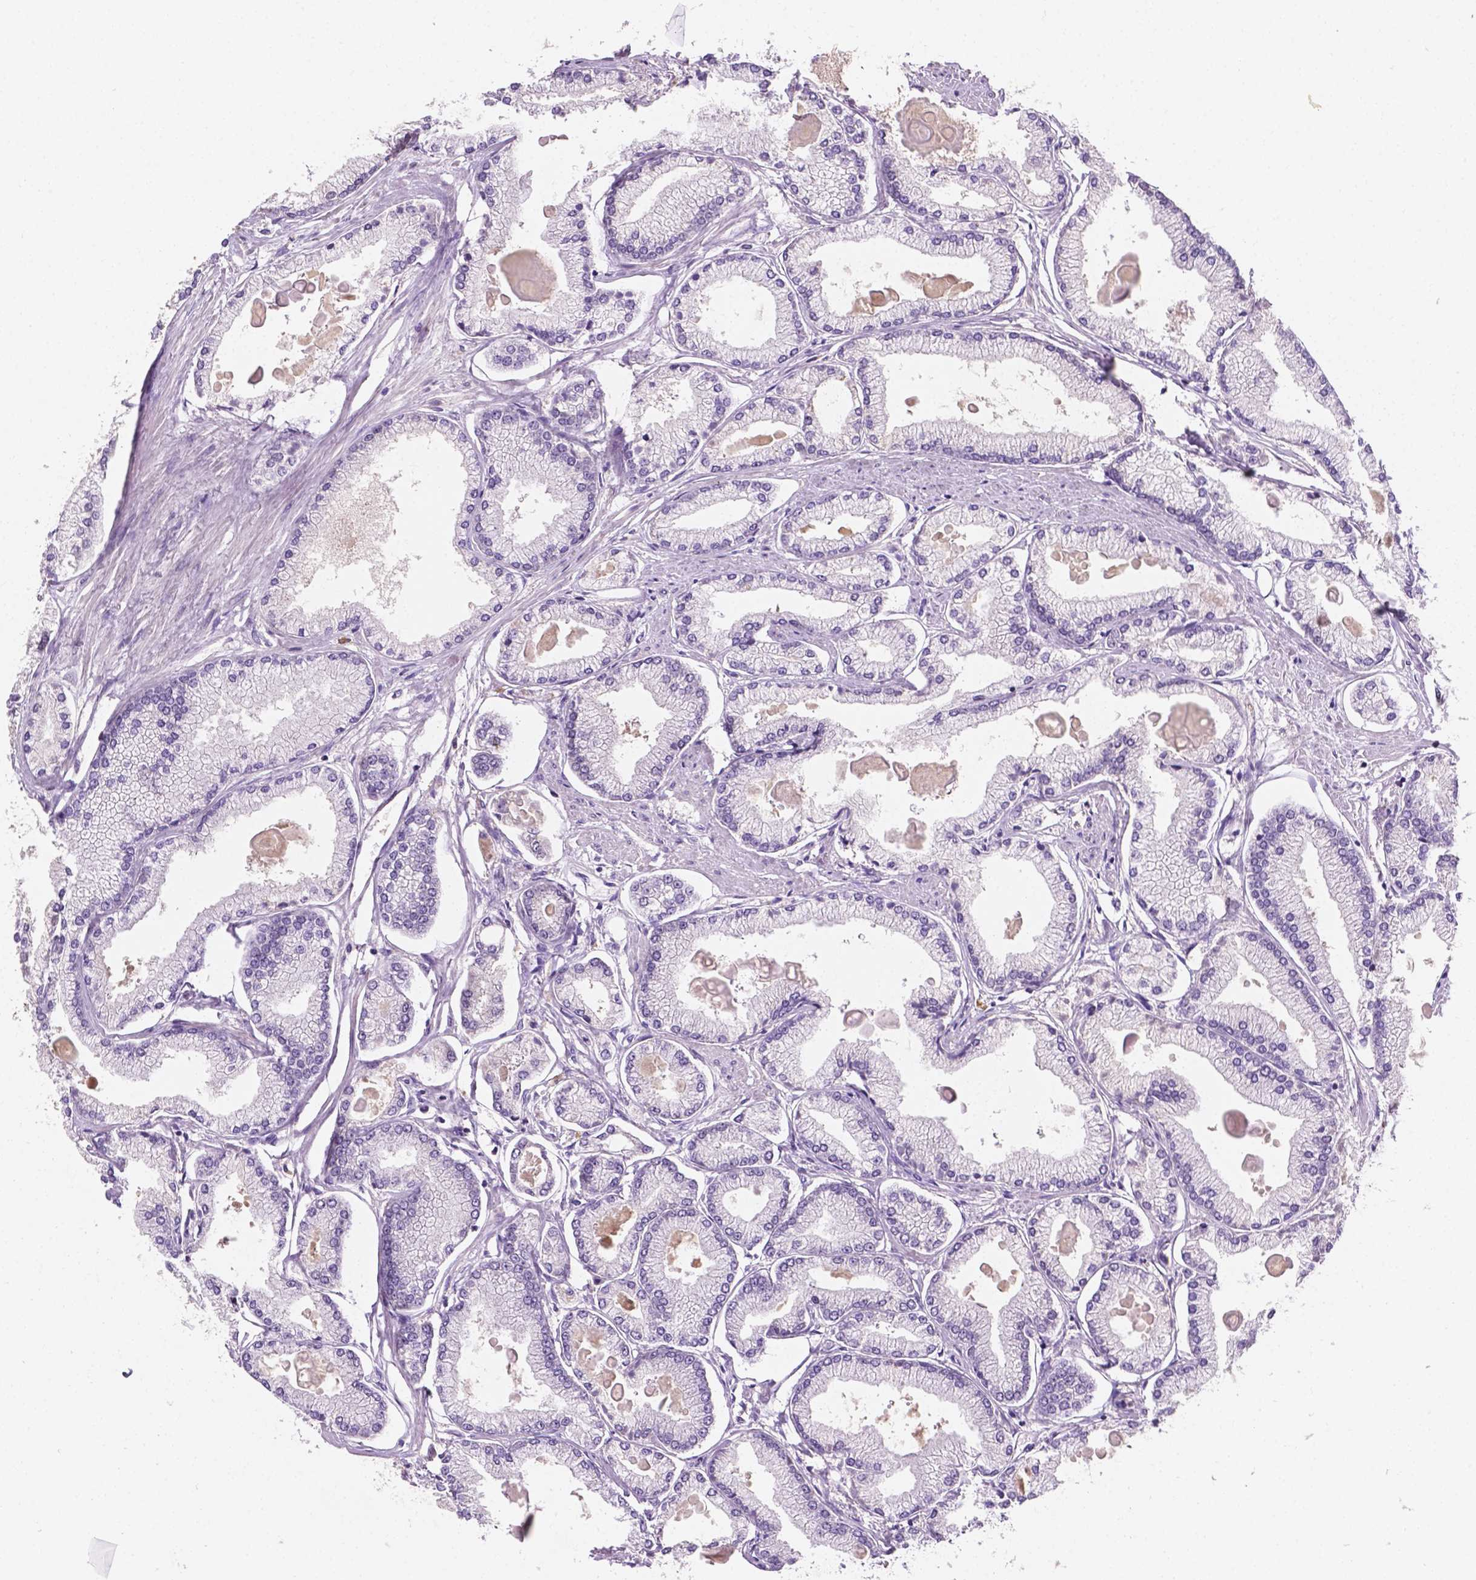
{"staining": {"intensity": "negative", "quantity": "none", "location": "none"}, "tissue": "prostate cancer", "cell_type": "Tumor cells", "image_type": "cancer", "snomed": [{"axis": "morphology", "description": "Adenocarcinoma, High grade"}, {"axis": "topography", "description": "Prostate"}], "caption": "Immunohistochemistry micrograph of prostate cancer stained for a protein (brown), which shows no staining in tumor cells. (Stains: DAB IHC with hematoxylin counter stain, Microscopy: brightfield microscopy at high magnification).", "gene": "MROH6", "patient": {"sex": "male", "age": 68}}